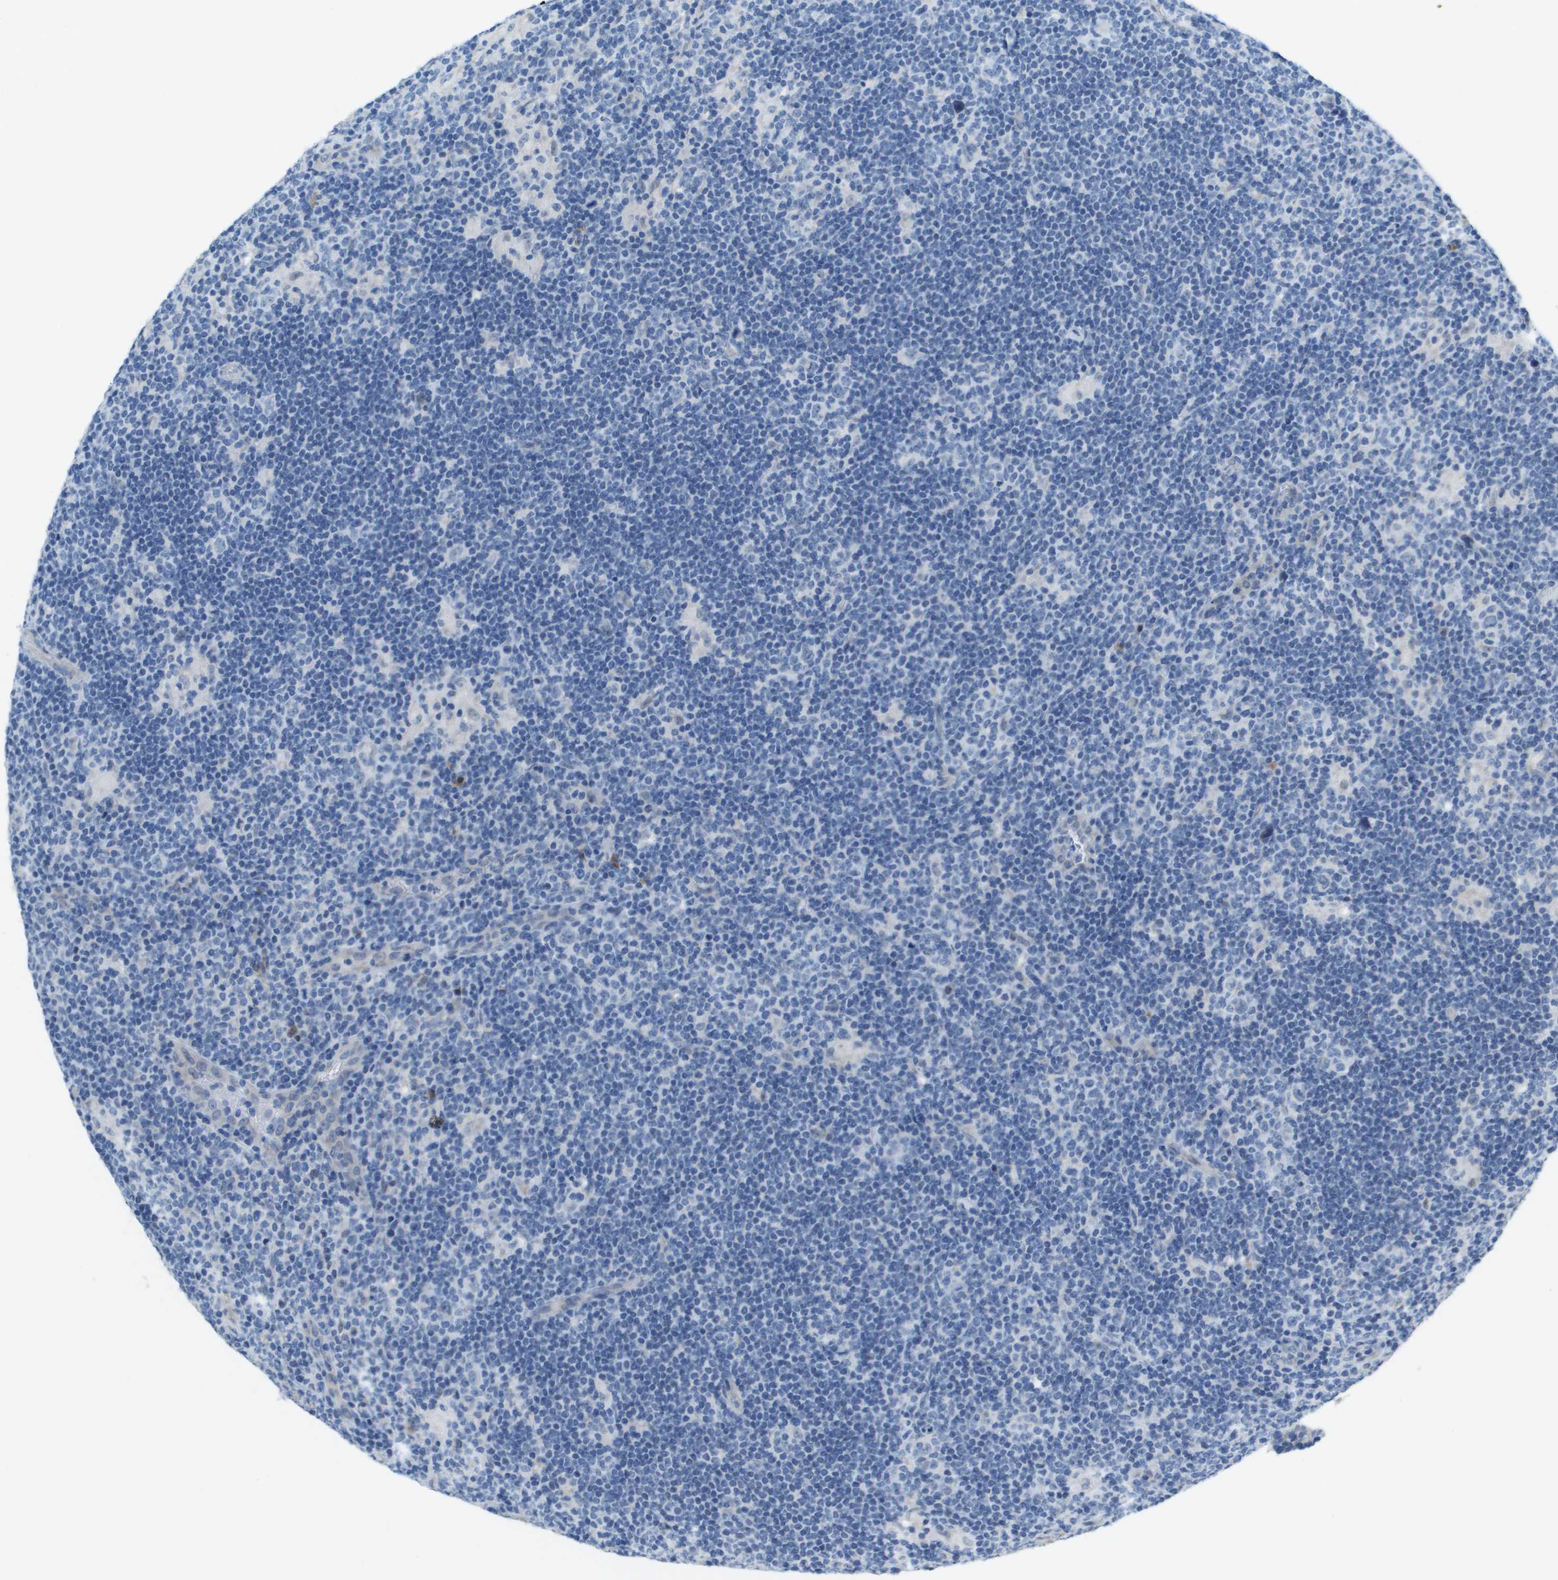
{"staining": {"intensity": "negative", "quantity": "none", "location": "none"}, "tissue": "lymphoma", "cell_type": "Tumor cells", "image_type": "cancer", "snomed": [{"axis": "morphology", "description": "Hodgkin's disease, NOS"}, {"axis": "topography", "description": "Lymph node"}], "caption": "A micrograph of lymphoma stained for a protein reveals no brown staining in tumor cells. The staining is performed using DAB (3,3'-diaminobenzidine) brown chromogen with nuclei counter-stained in using hematoxylin.", "gene": "SDC1", "patient": {"sex": "female", "age": 57}}